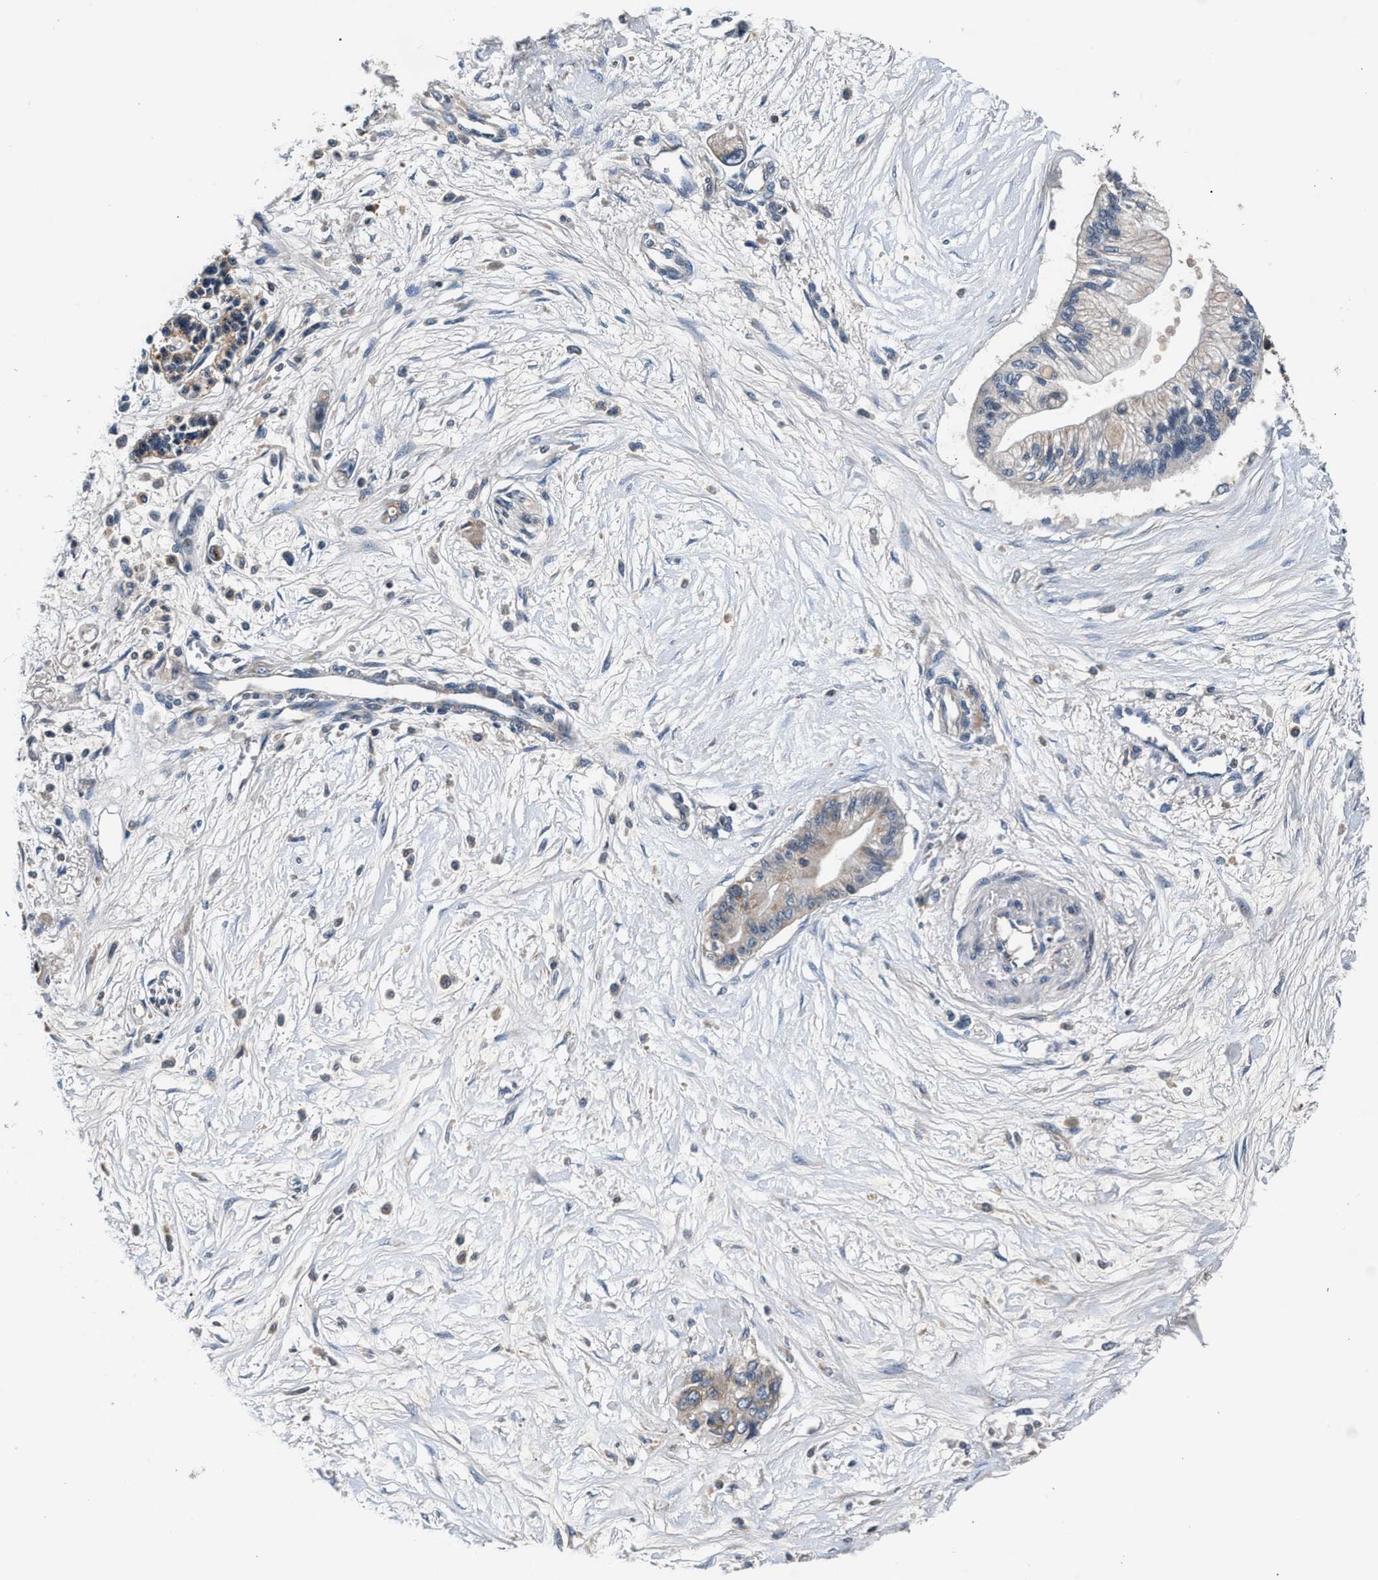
{"staining": {"intensity": "weak", "quantity": ">75%", "location": "cytoplasmic/membranous"}, "tissue": "pancreatic cancer", "cell_type": "Tumor cells", "image_type": "cancer", "snomed": [{"axis": "morphology", "description": "Adenocarcinoma, NOS"}, {"axis": "topography", "description": "Pancreas"}], "caption": "High-magnification brightfield microscopy of pancreatic adenocarcinoma stained with DAB (brown) and counterstained with hematoxylin (blue). tumor cells exhibit weak cytoplasmic/membranous expression is appreciated in about>75% of cells.", "gene": "IMMT", "patient": {"sex": "female", "age": 77}}